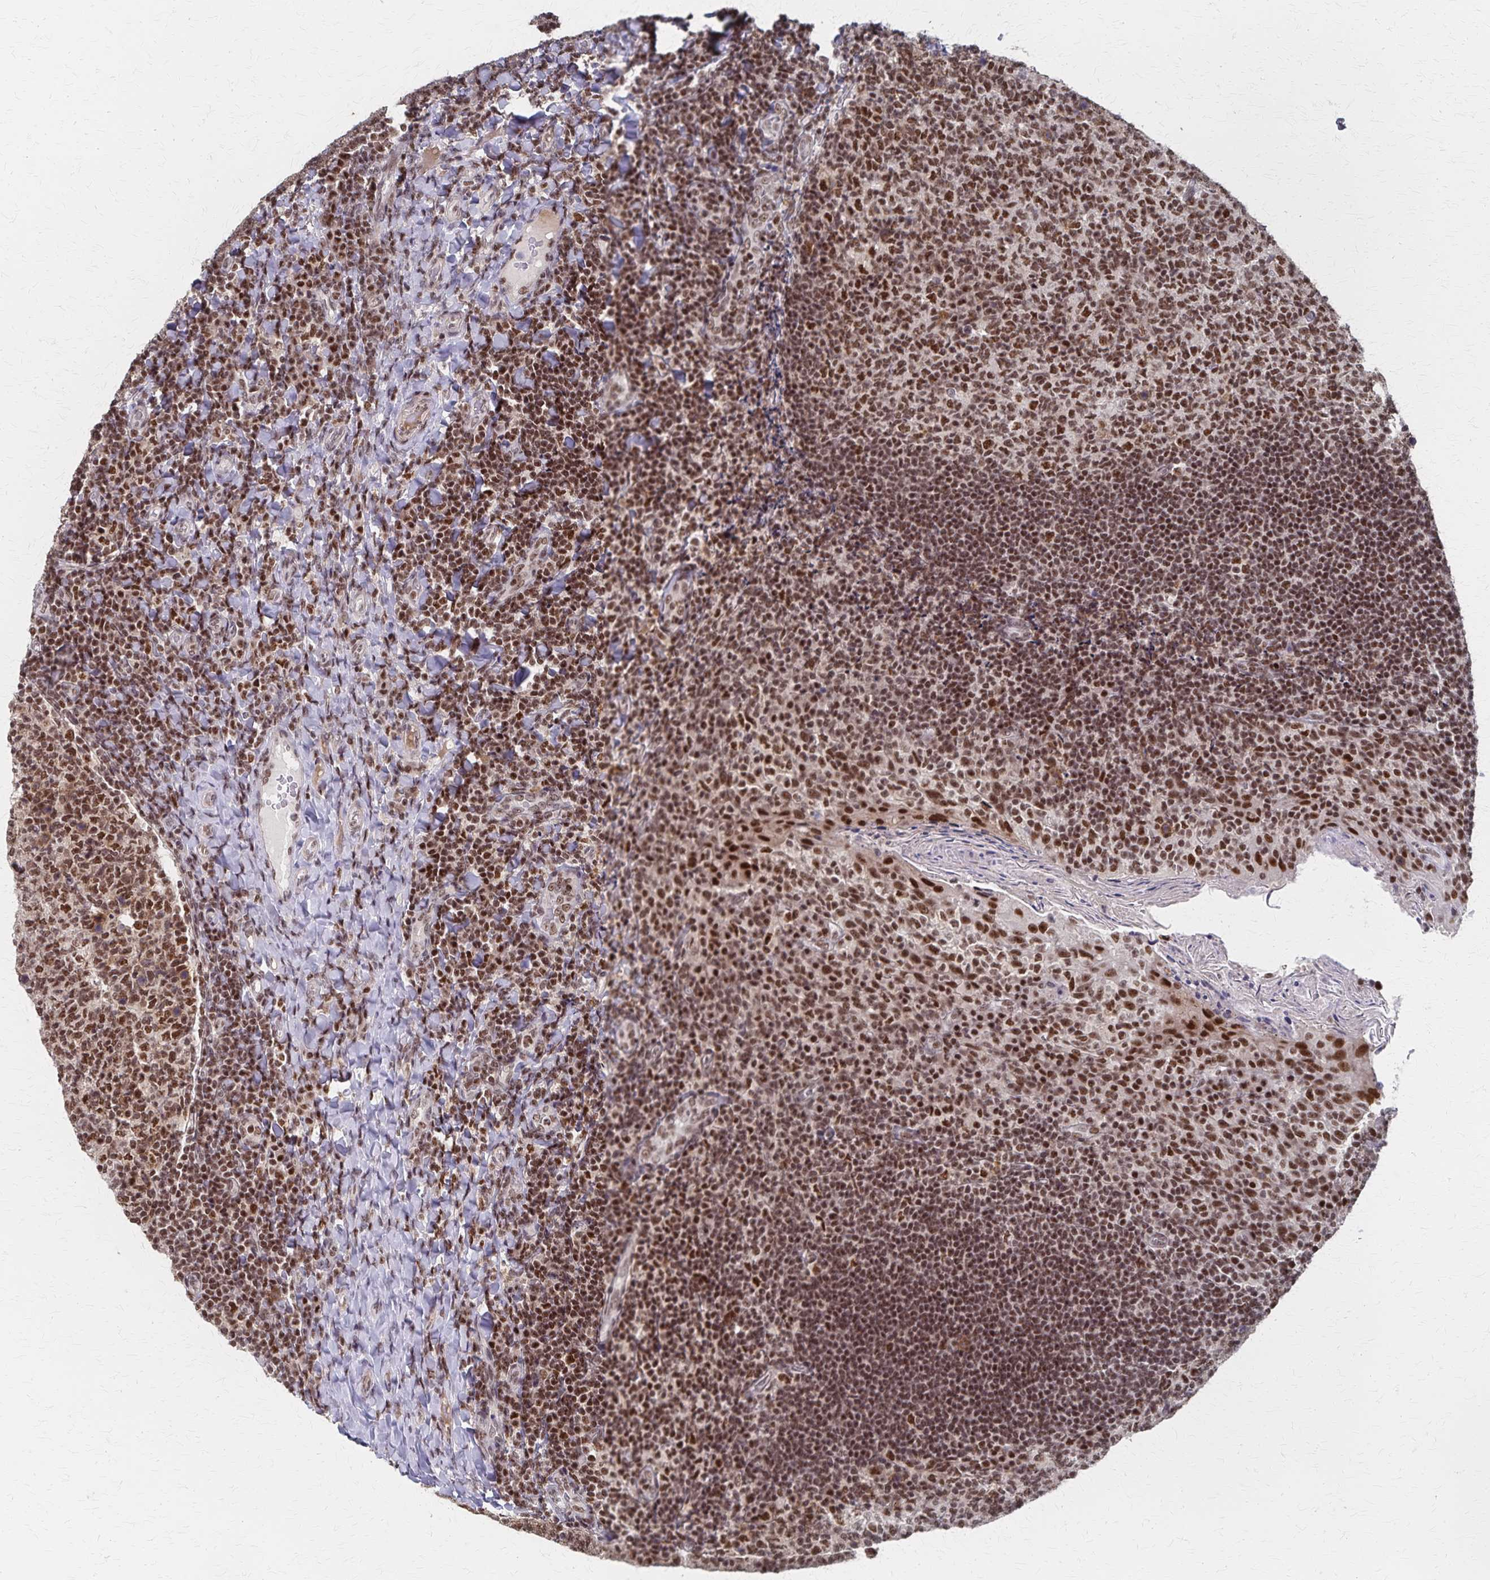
{"staining": {"intensity": "moderate", "quantity": ">75%", "location": "nuclear"}, "tissue": "tonsil", "cell_type": "Germinal center cells", "image_type": "normal", "snomed": [{"axis": "morphology", "description": "Normal tissue, NOS"}, {"axis": "topography", "description": "Tonsil"}], "caption": "A brown stain shows moderate nuclear staining of a protein in germinal center cells of normal tonsil.", "gene": "GTF2B", "patient": {"sex": "female", "age": 10}}